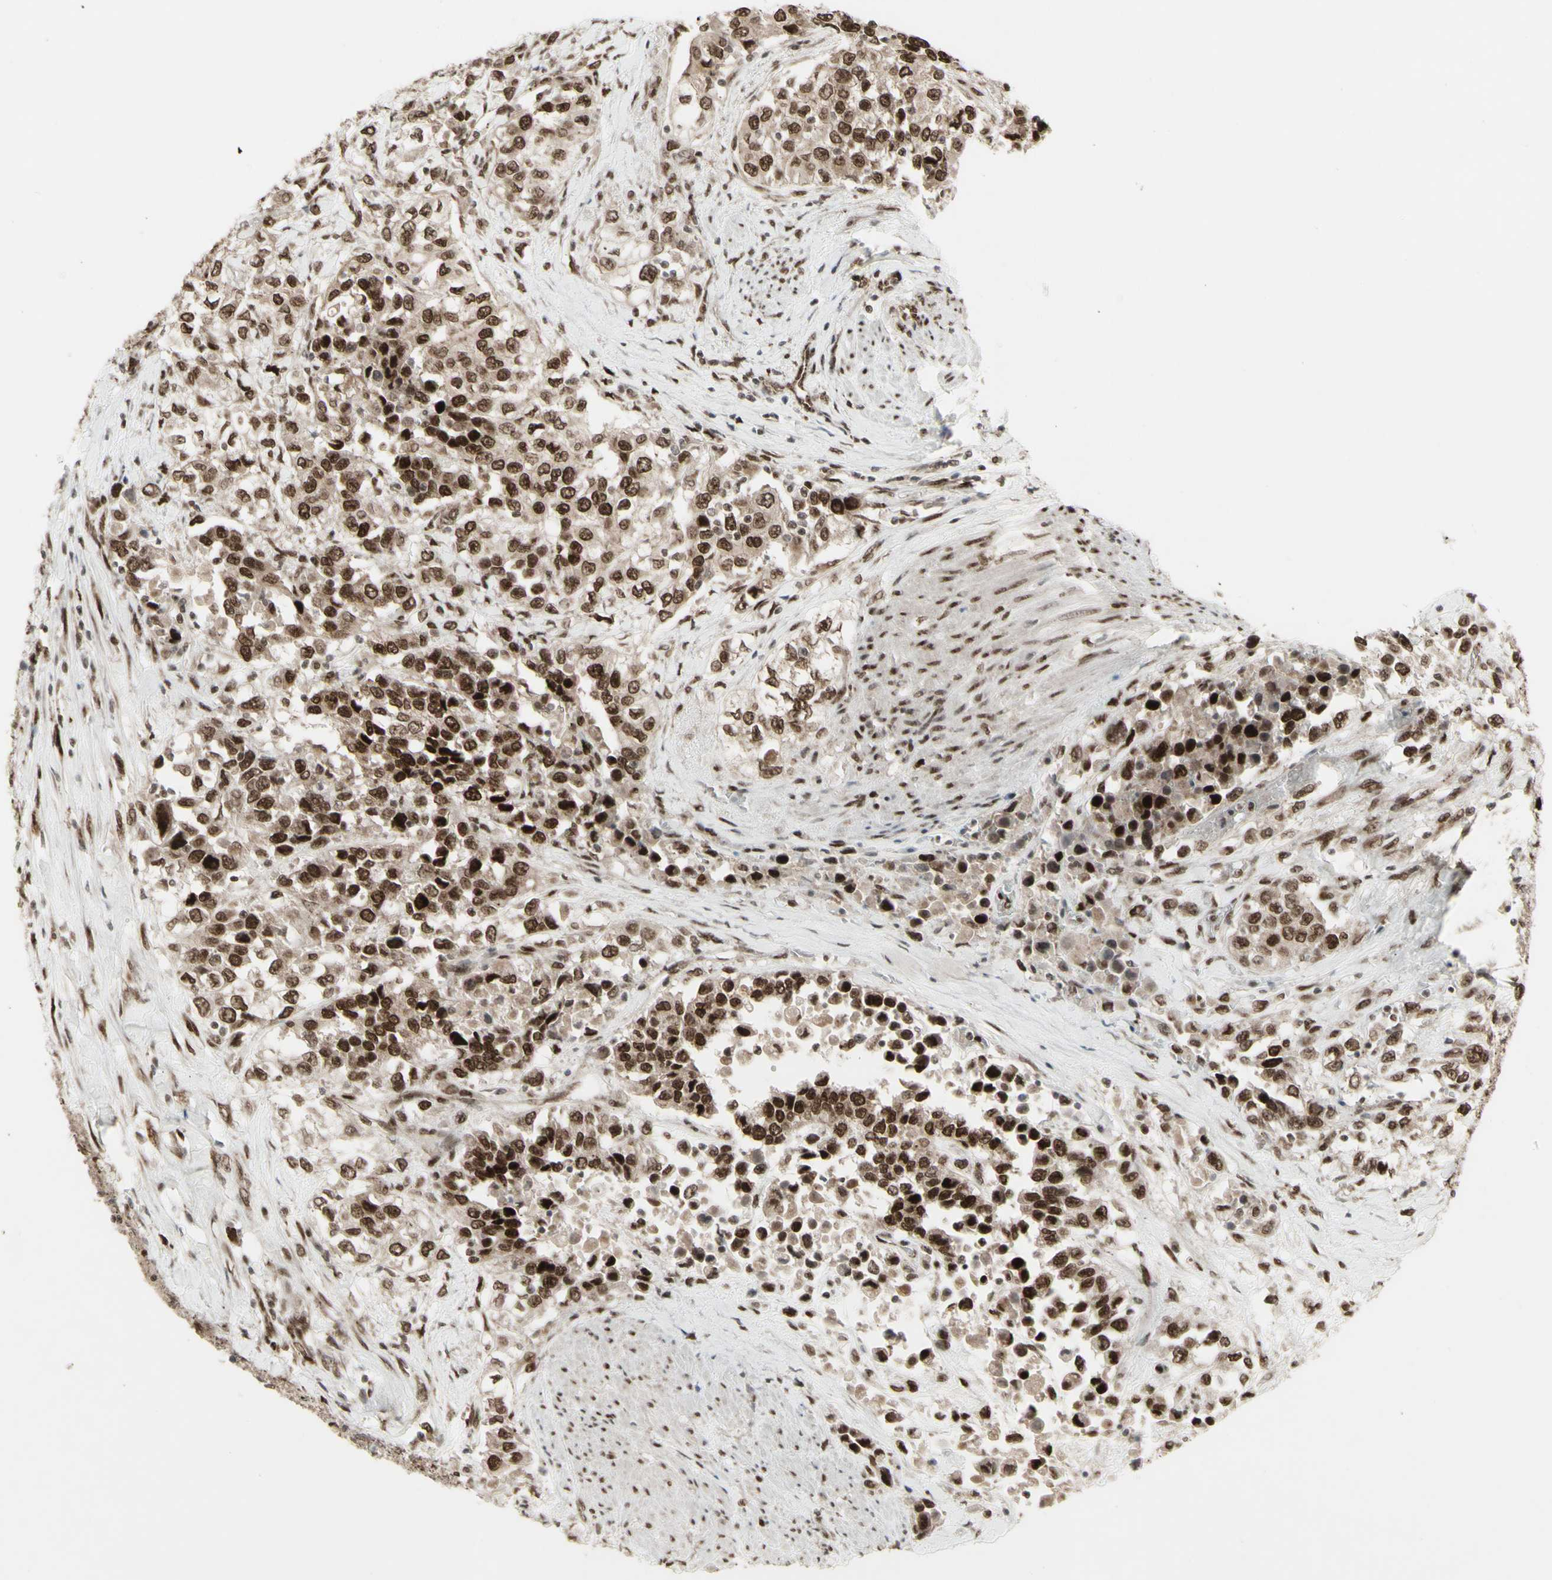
{"staining": {"intensity": "strong", "quantity": ">75%", "location": "cytoplasmic/membranous,nuclear"}, "tissue": "urothelial cancer", "cell_type": "Tumor cells", "image_type": "cancer", "snomed": [{"axis": "morphology", "description": "Urothelial carcinoma, High grade"}, {"axis": "topography", "description": "Urinary bladder"}], "caption": "A brown stain labels strong cytoplasmic/membranous and nuclear positivity of a protein in urothelial cancer tumor cells.", "gene": "CBX1", "patient": {"sex": "female", "age": 80}}